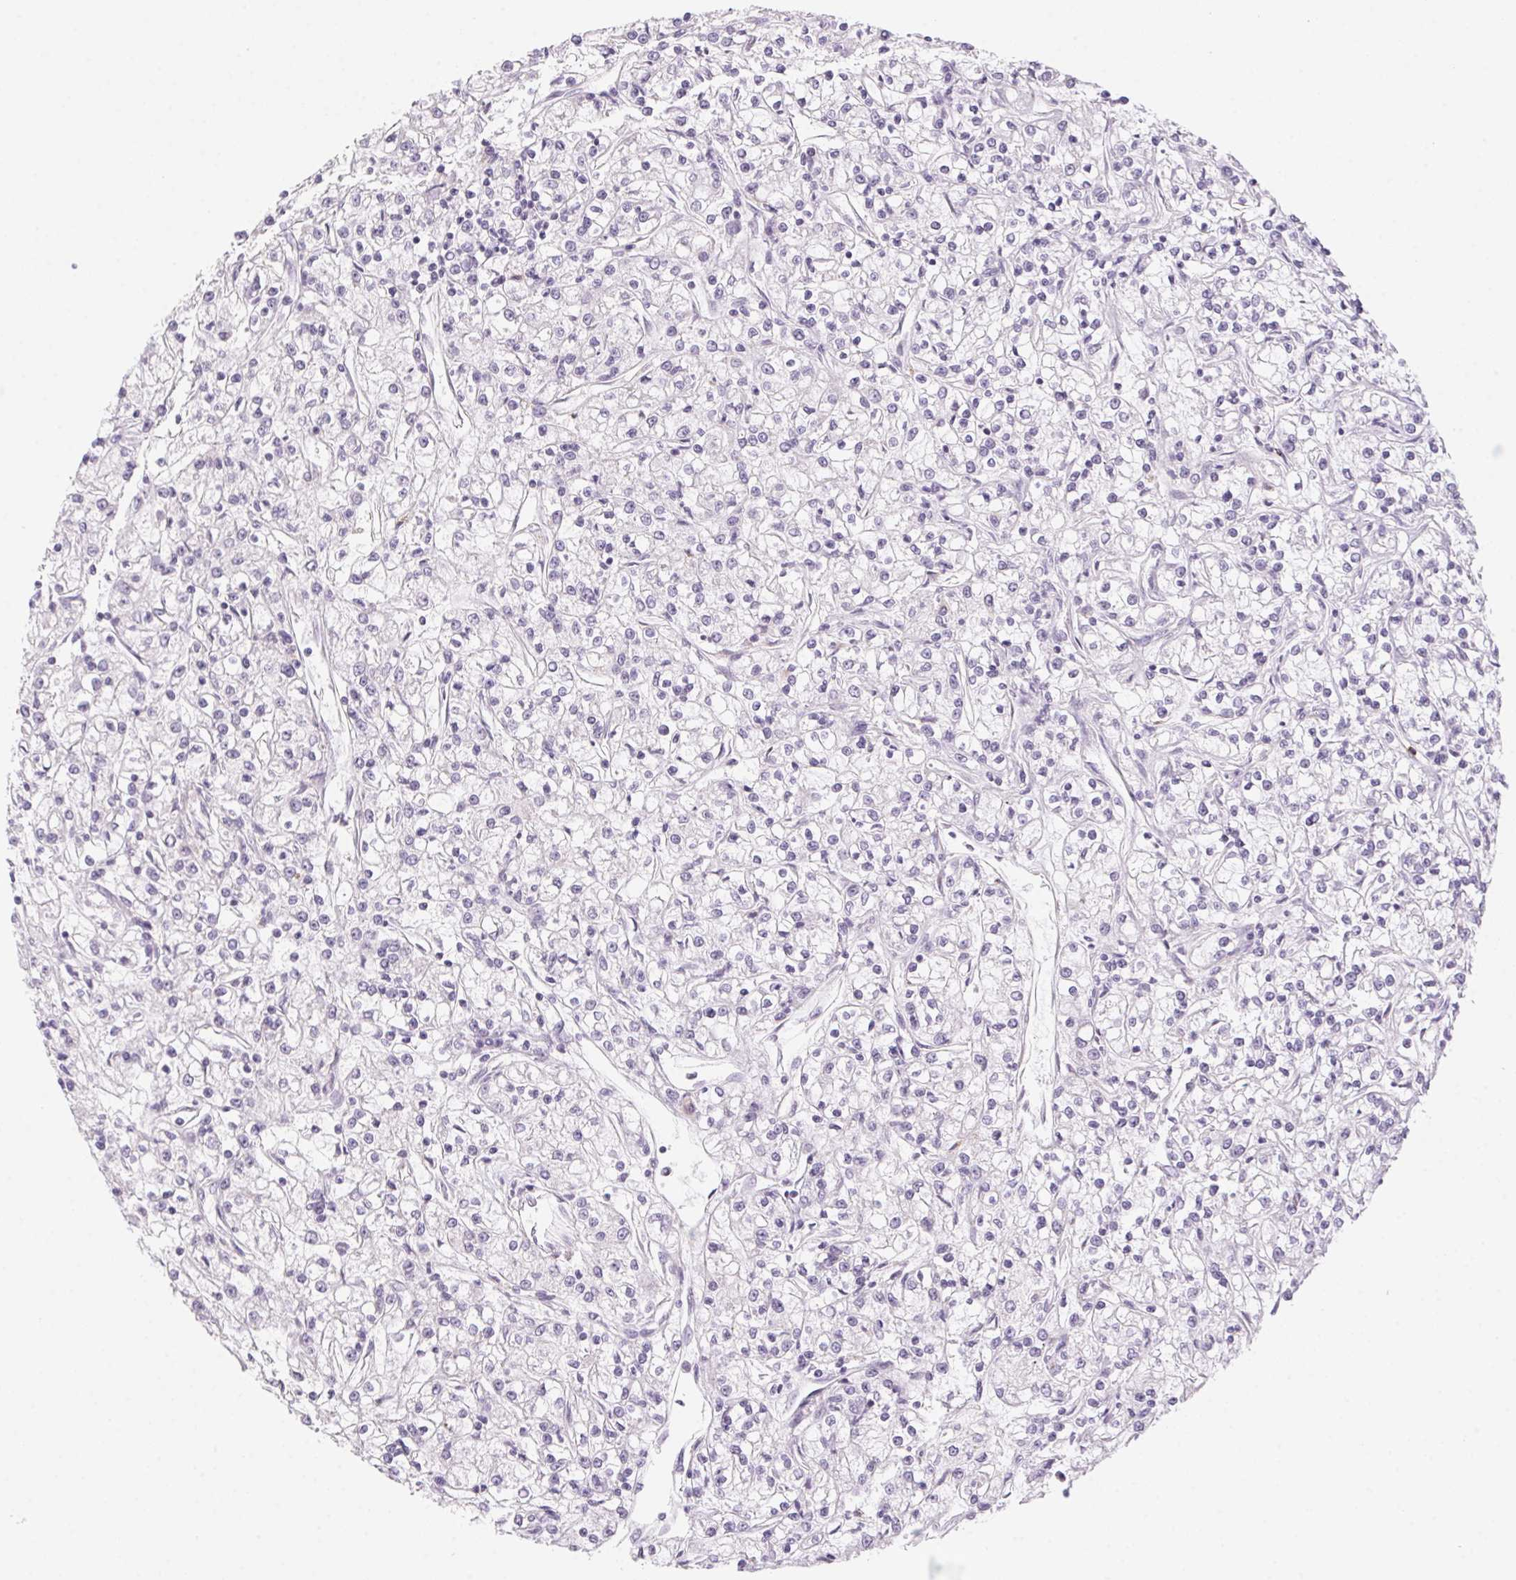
{"staining": {"intensity": "negative", "quantity": "none", "location": "none"}, "tissue": "renal cancer", "cell_type": "Tumor cells", "image_type": "cancer", "snomed": [{"axis": "morphology", "description": "Adenocarcinoma, NOS"}, {"axis": "topography", "description": "Kidney"}], "caption": "The image shows no significant positivity in tumor cells of renal cancer. (Stains: DAB (3,3'-diaminobenzidine) immunohistochemistry (IHC) with hematoxylin counter stain, Microscopy: brightfield microscopy at high magnification).", "gene": "PRPH", "patient": {"sex": "female", "age": 59}}